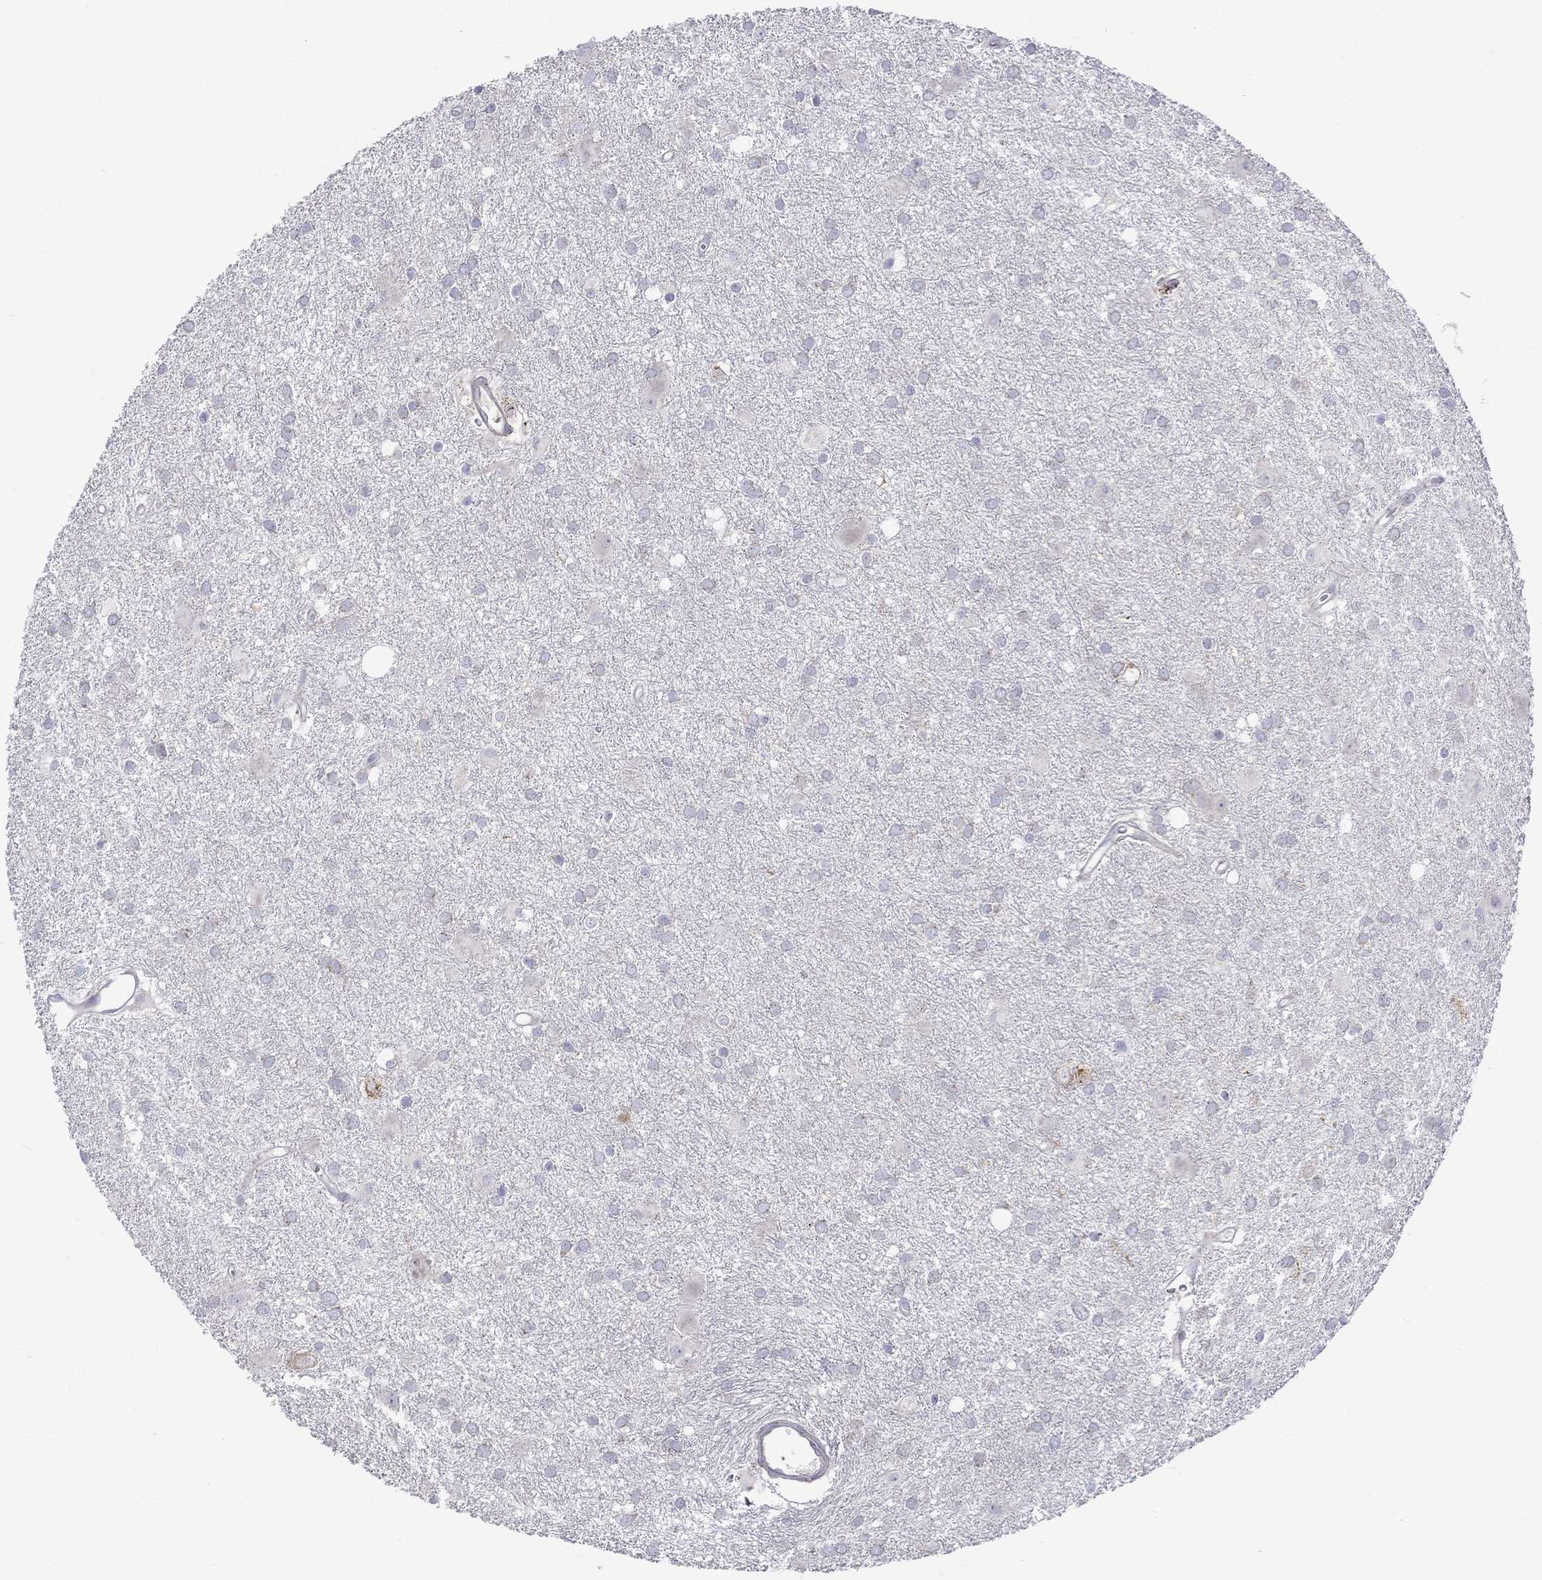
{"staining": {"intensity": "negative", "quantity": "none", "location": "none"}, "tissue": "glioma", "cell_type": "Tumor cells", "image_type": "cancer", "snomed": [{"axis": "morphology", "description": "Glioma, malignant, Low grade"}, {"axis": "topography", "description": "Brain"}], "caption": "Tumor cells show no significant staining in glioma.", "gene": "ASNS", "patient": {"sex": "male", "age": 58}}